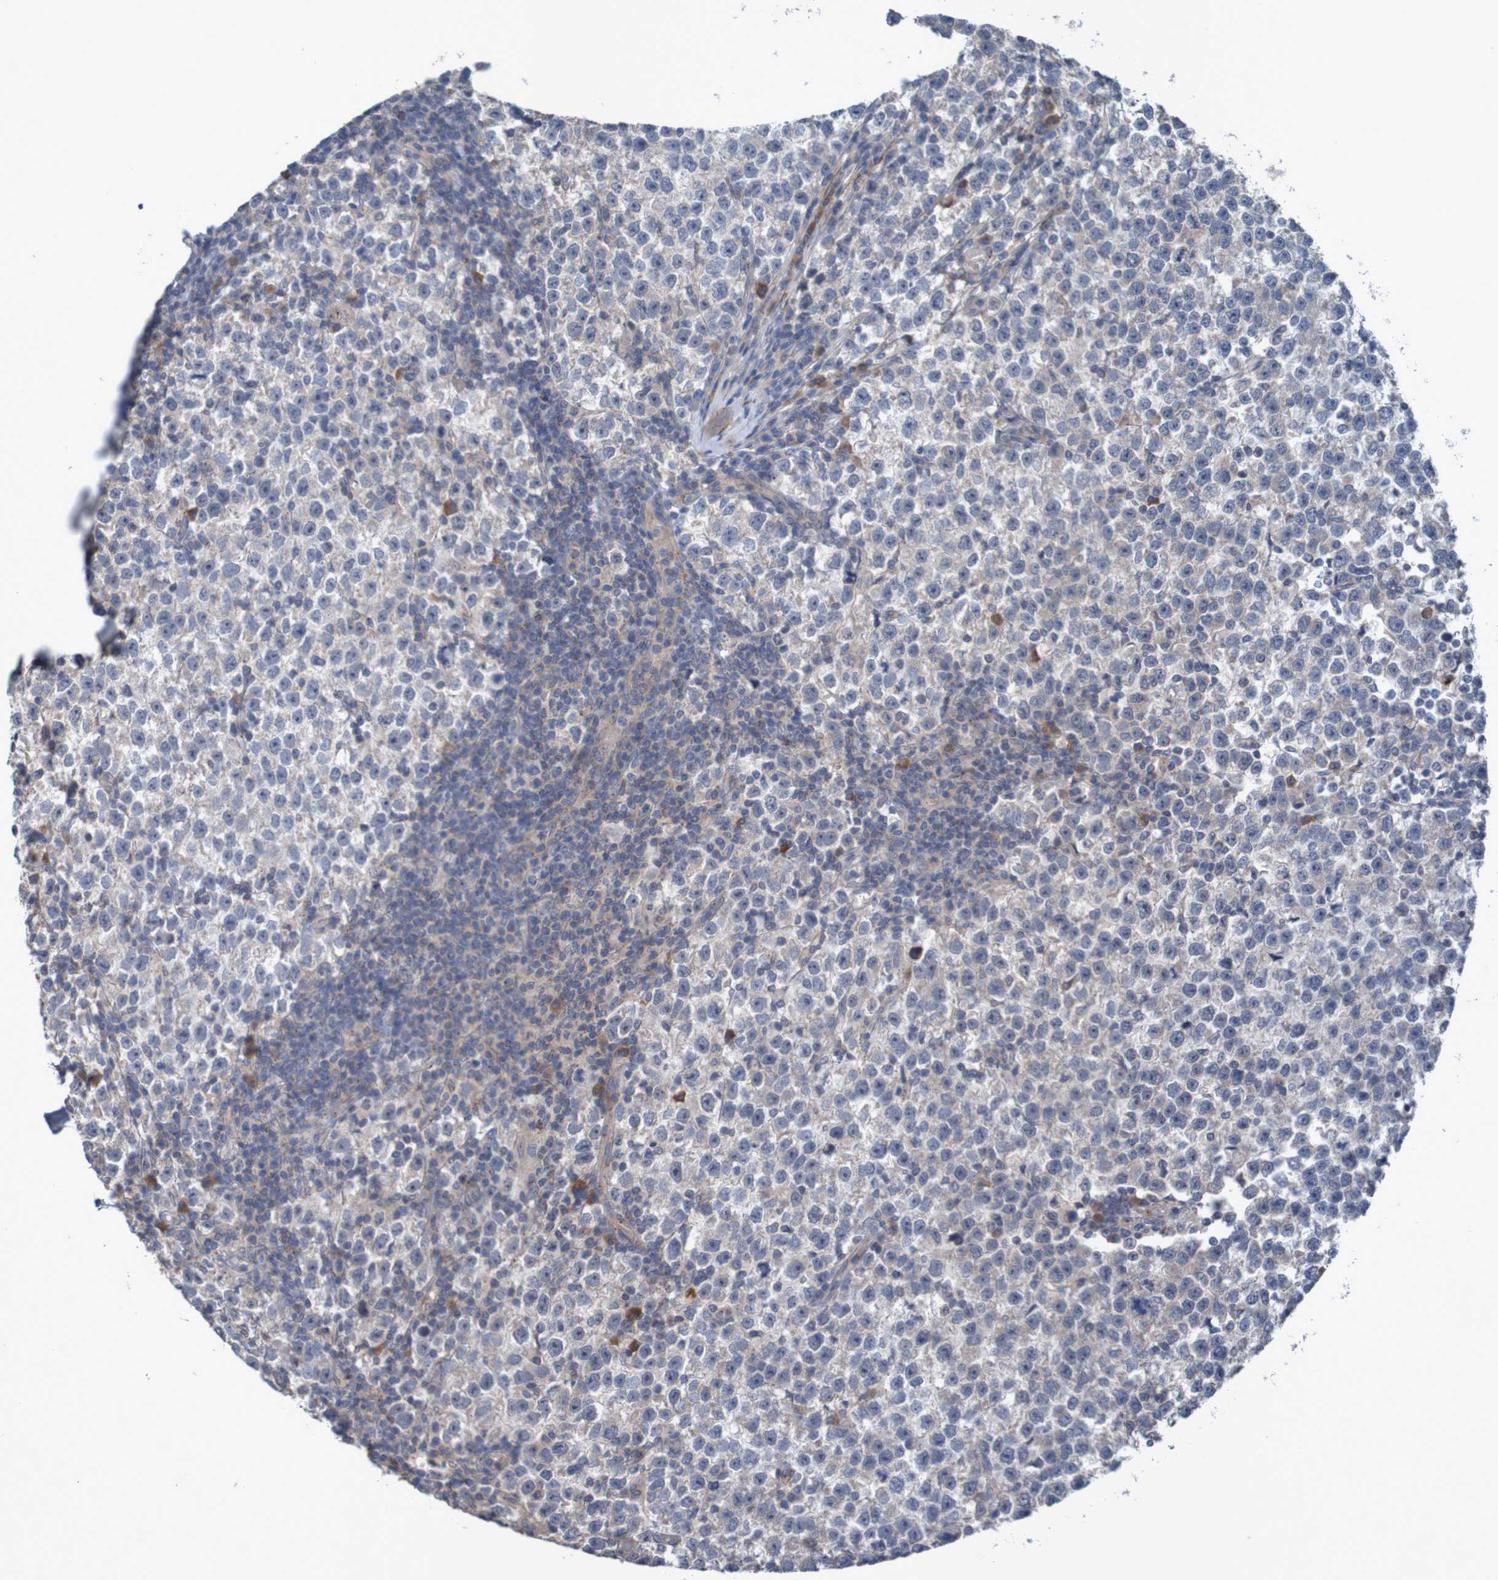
{"staining": {"intensity": "negative", "quantity": "none", "location": "none"}, "tissue": "testis cancer", "cell_type": "Tumor cells", "image_type": "cancer", "snomed": [{"axis": "morphology", "description": "Seminoma, NOS"}, {"axis": "topography", "description": "Testis"}], "caption": "An image of human testis cancer is negative for staining in tumor cells. (Stains: DAB immunohistochemistry with hematoxylin counter stain, Microscopy: brightfield microscopy at high magnification).", "gene": "ANGPT4", "patient": {"sex": "male", "age": 43}}